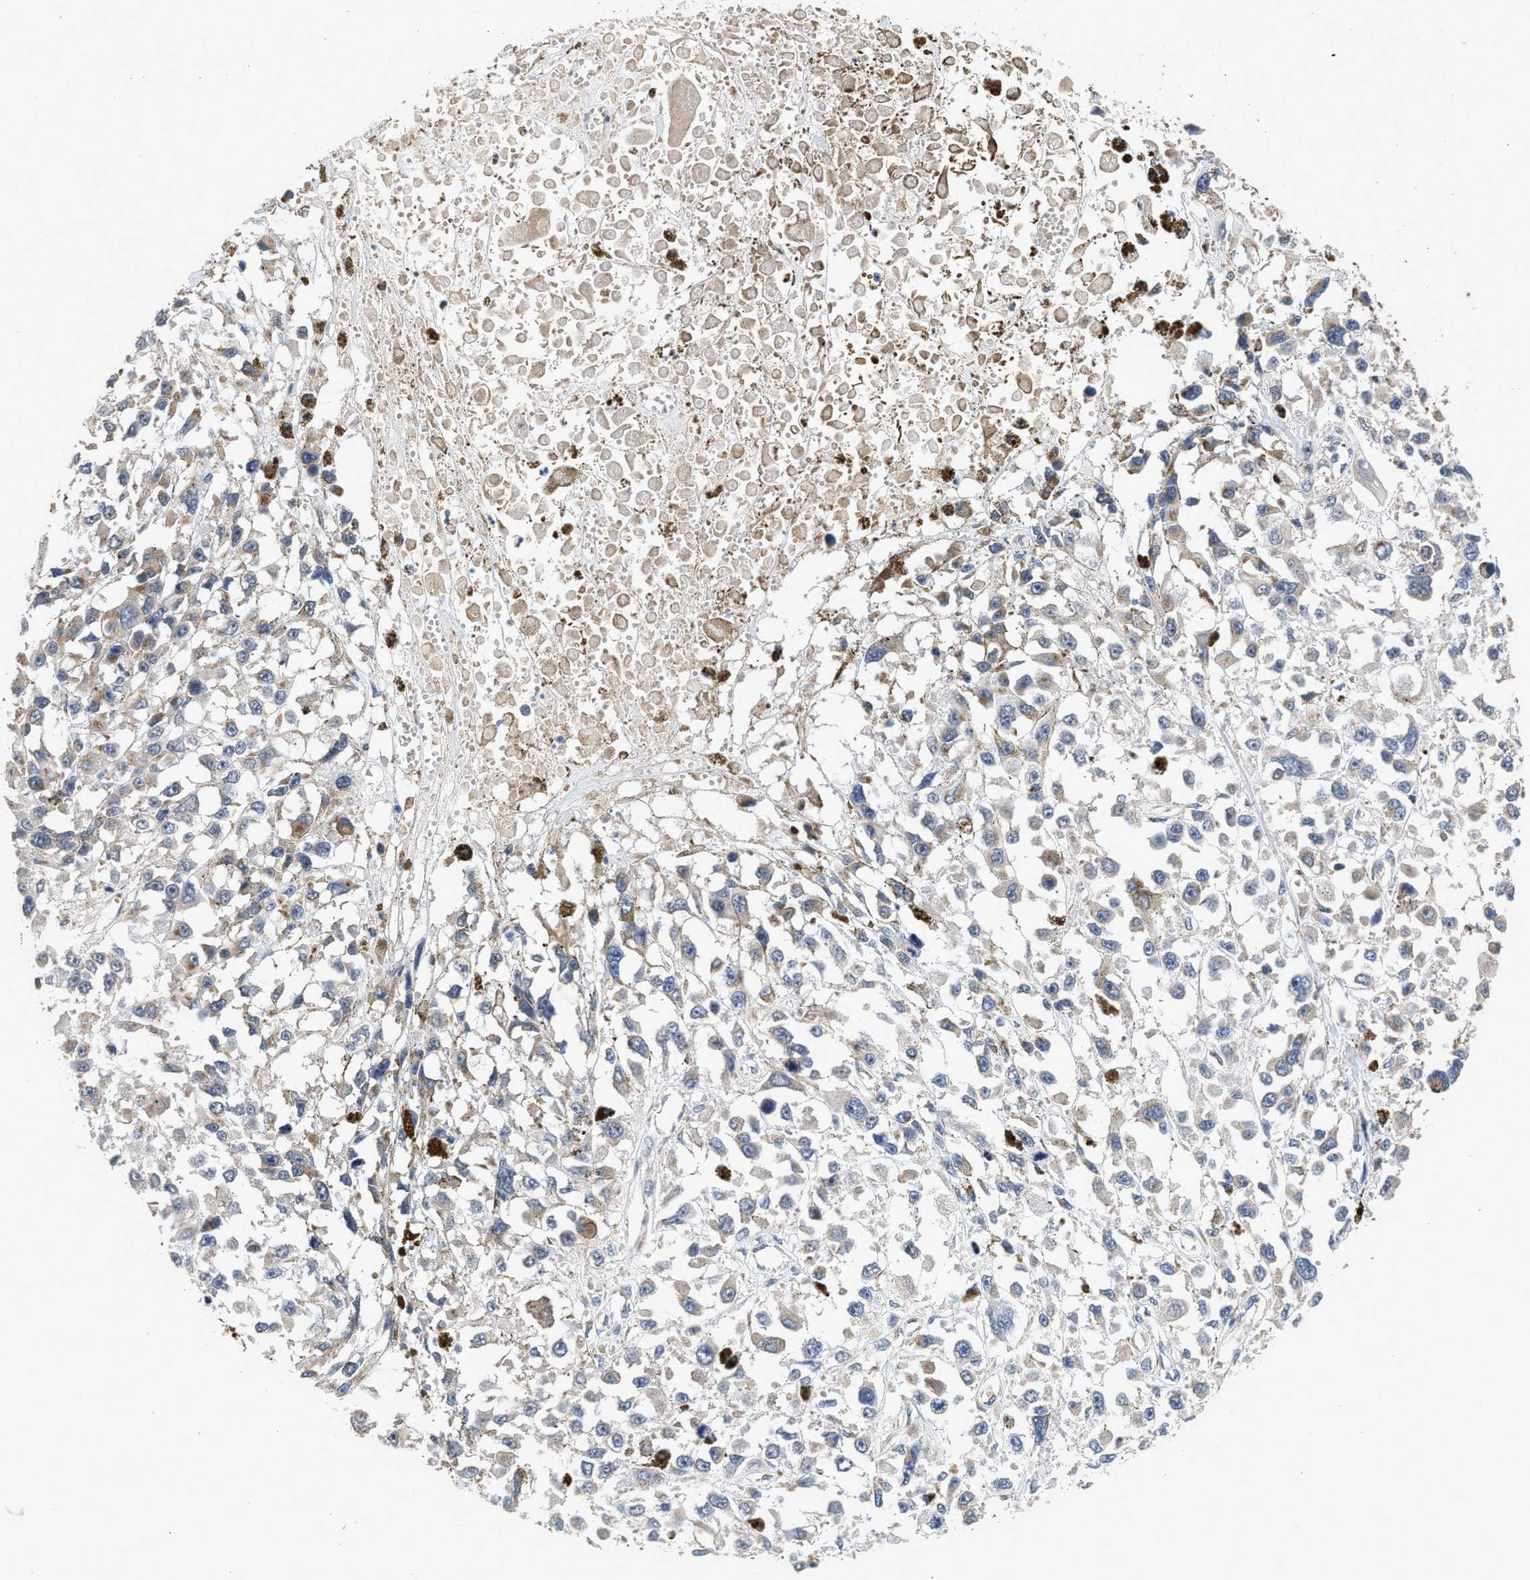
{"staining": {"intensity": "weak", "quantity": "<25%", "location": "cytoplasmic/membranous"}, "tissue": "melanoma", "cell_type": "Tumor cells", "image_type": "cancer", "snomed": [{"axis": "morphology", "description": "Malignant melanoma, Metastatic site"}, {"axis": "topography", "description": "Lymph node"}], "caption": "Protein analysis of malignant melanoma (metastatic site) shows no significant positivity in tumor cells. (Stains: DAB (3,3'-diaminobenzidine) IHC with hematoxylin counter stain, Microscopy: brightfield microscopy at high magnification).", "gene": "PIM1", "patient": {"sex": "male", "age": 59}}